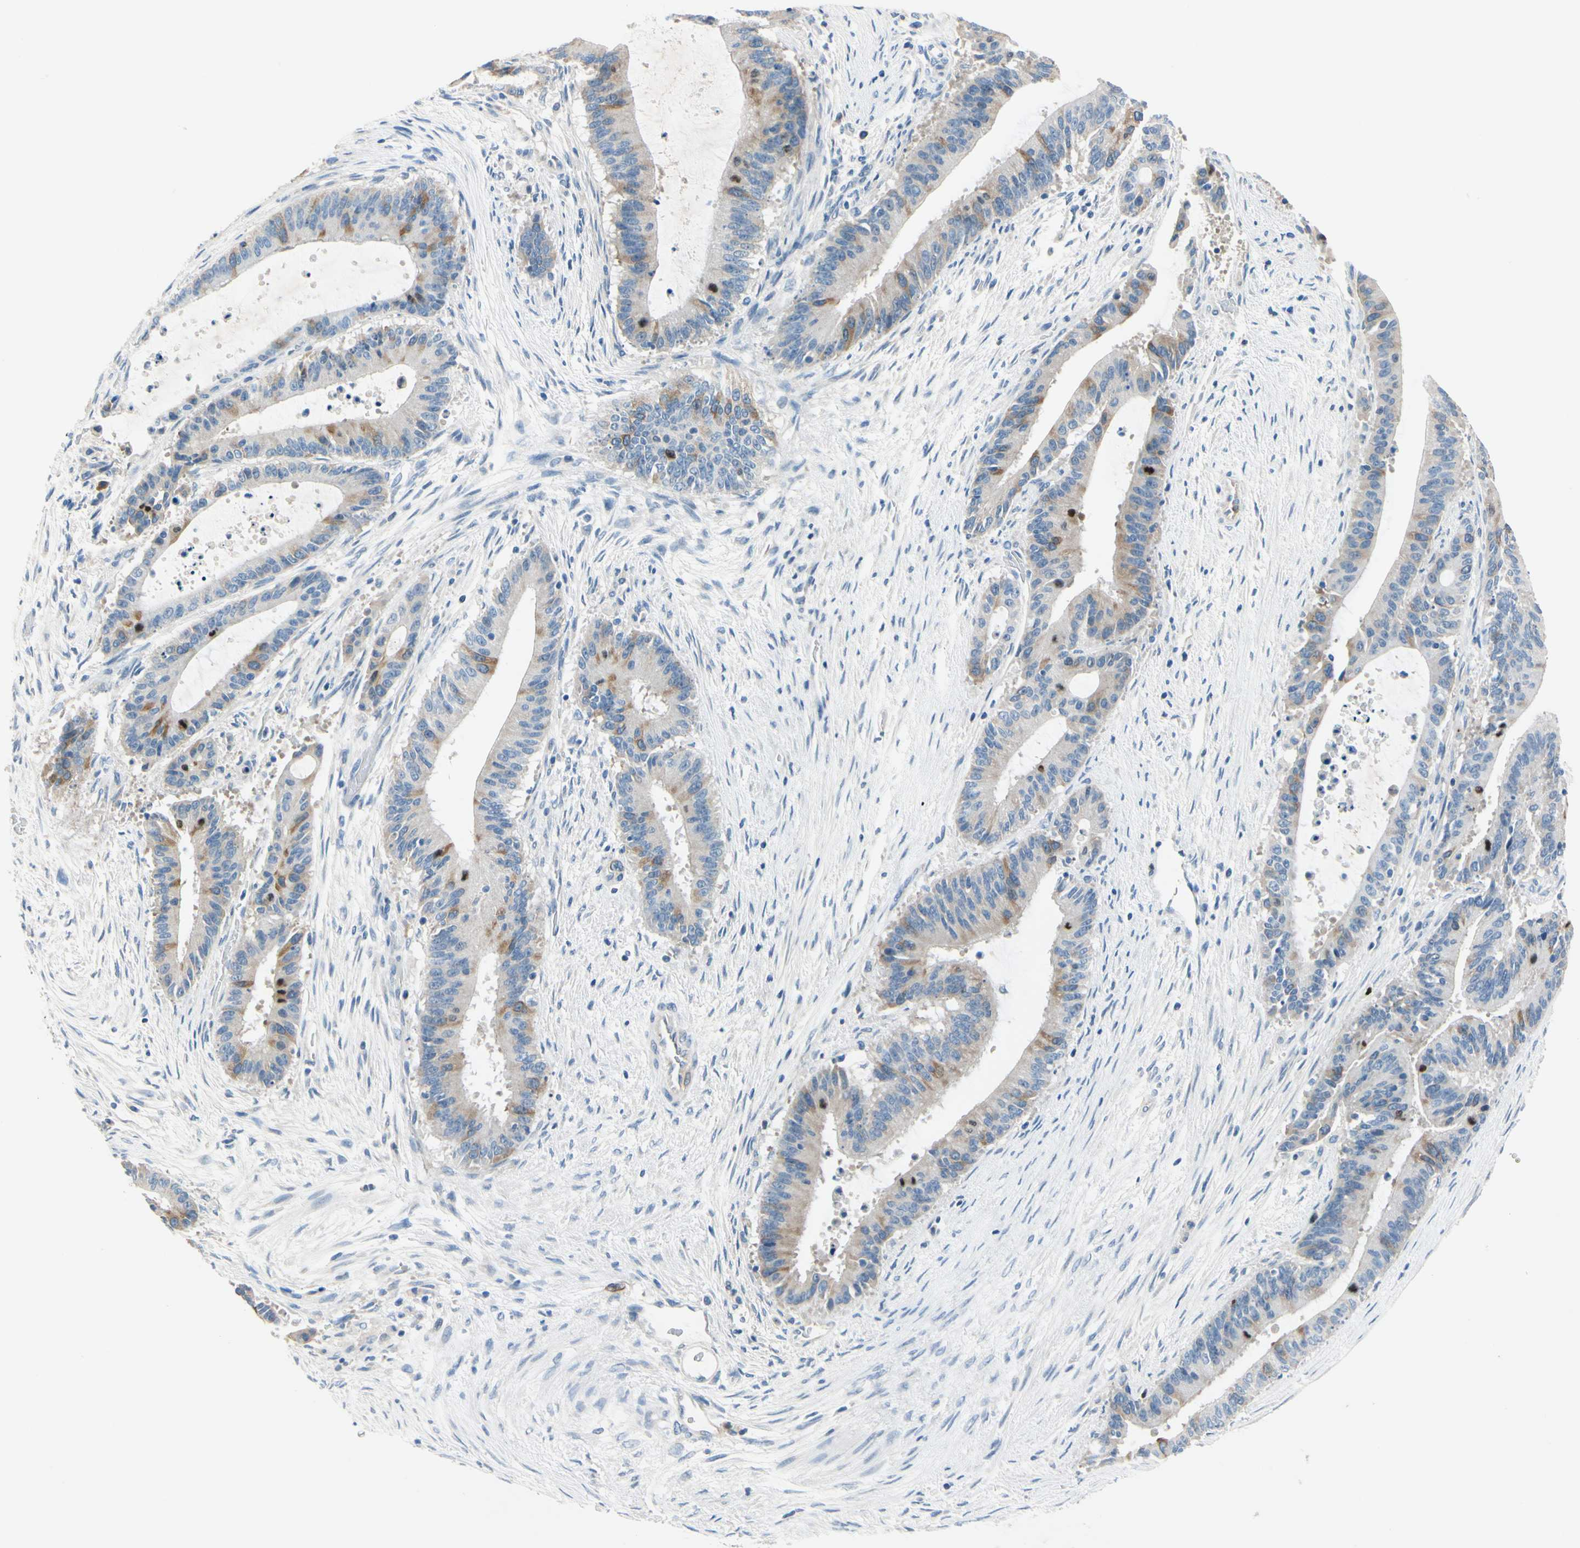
{"staining": {"intensity": "moderate", "quantity": "<25%", "location": "cytoplasmic/membranous"}, "tissue": "liver cancer", "cell_type": "Tumor cells", "image_type": "cancer", "snomed": [{"axis": "morphology", "description": "Cholangiocarcinoma"}, {"axis": "topography", "description": "Liver"}], "caption": "Liver cancer stained with a protein marker exhibits moderate staining in tumor cells.", "gene": "CKAP2", "patient": {"sex": "female", "age": 73}}